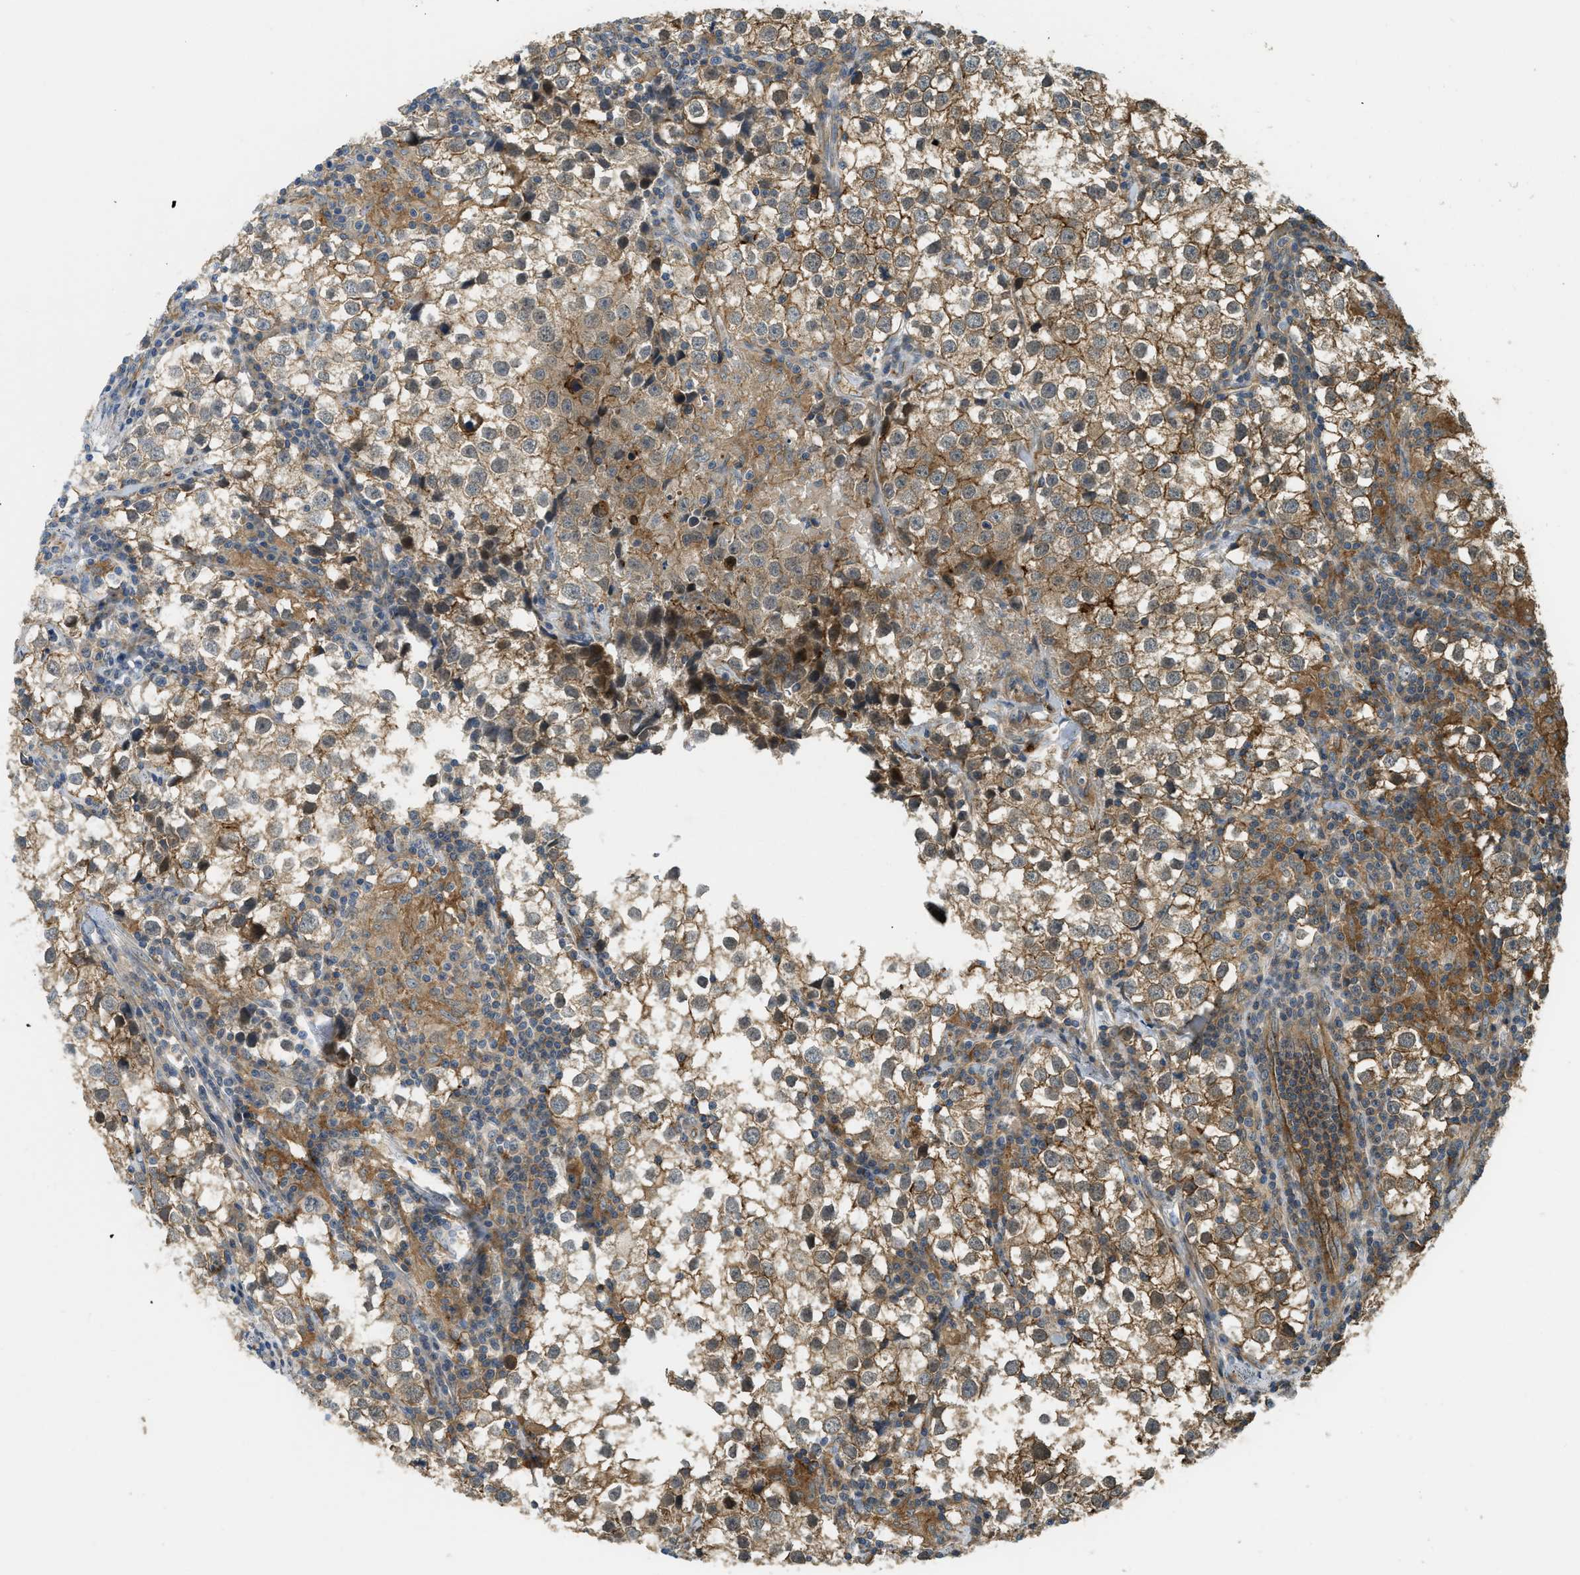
{"staining": {"intensity": "moderate", "quantity": ">75%", "location": "cytoplasmic/membranous"}, "tissue": "testis cancer", "cell_type": "Tumor cells", "image_type": "cancer", "snomed": [{"axis": "morphology", "description": "Seminoma, NOS"}, {"axis": "morphology", "description": "Carcinoma, Embryonal, NOS"}, {"axis": "topography", "description": "Testis"}], "caption": "Protein analysis of testis cancer tissue exhibits moderate cytoplasmic/membranous expression in approximately >75% of tumor cells.", "gene": "BAG4", "patient": {"sex": "male", "age": 36}}